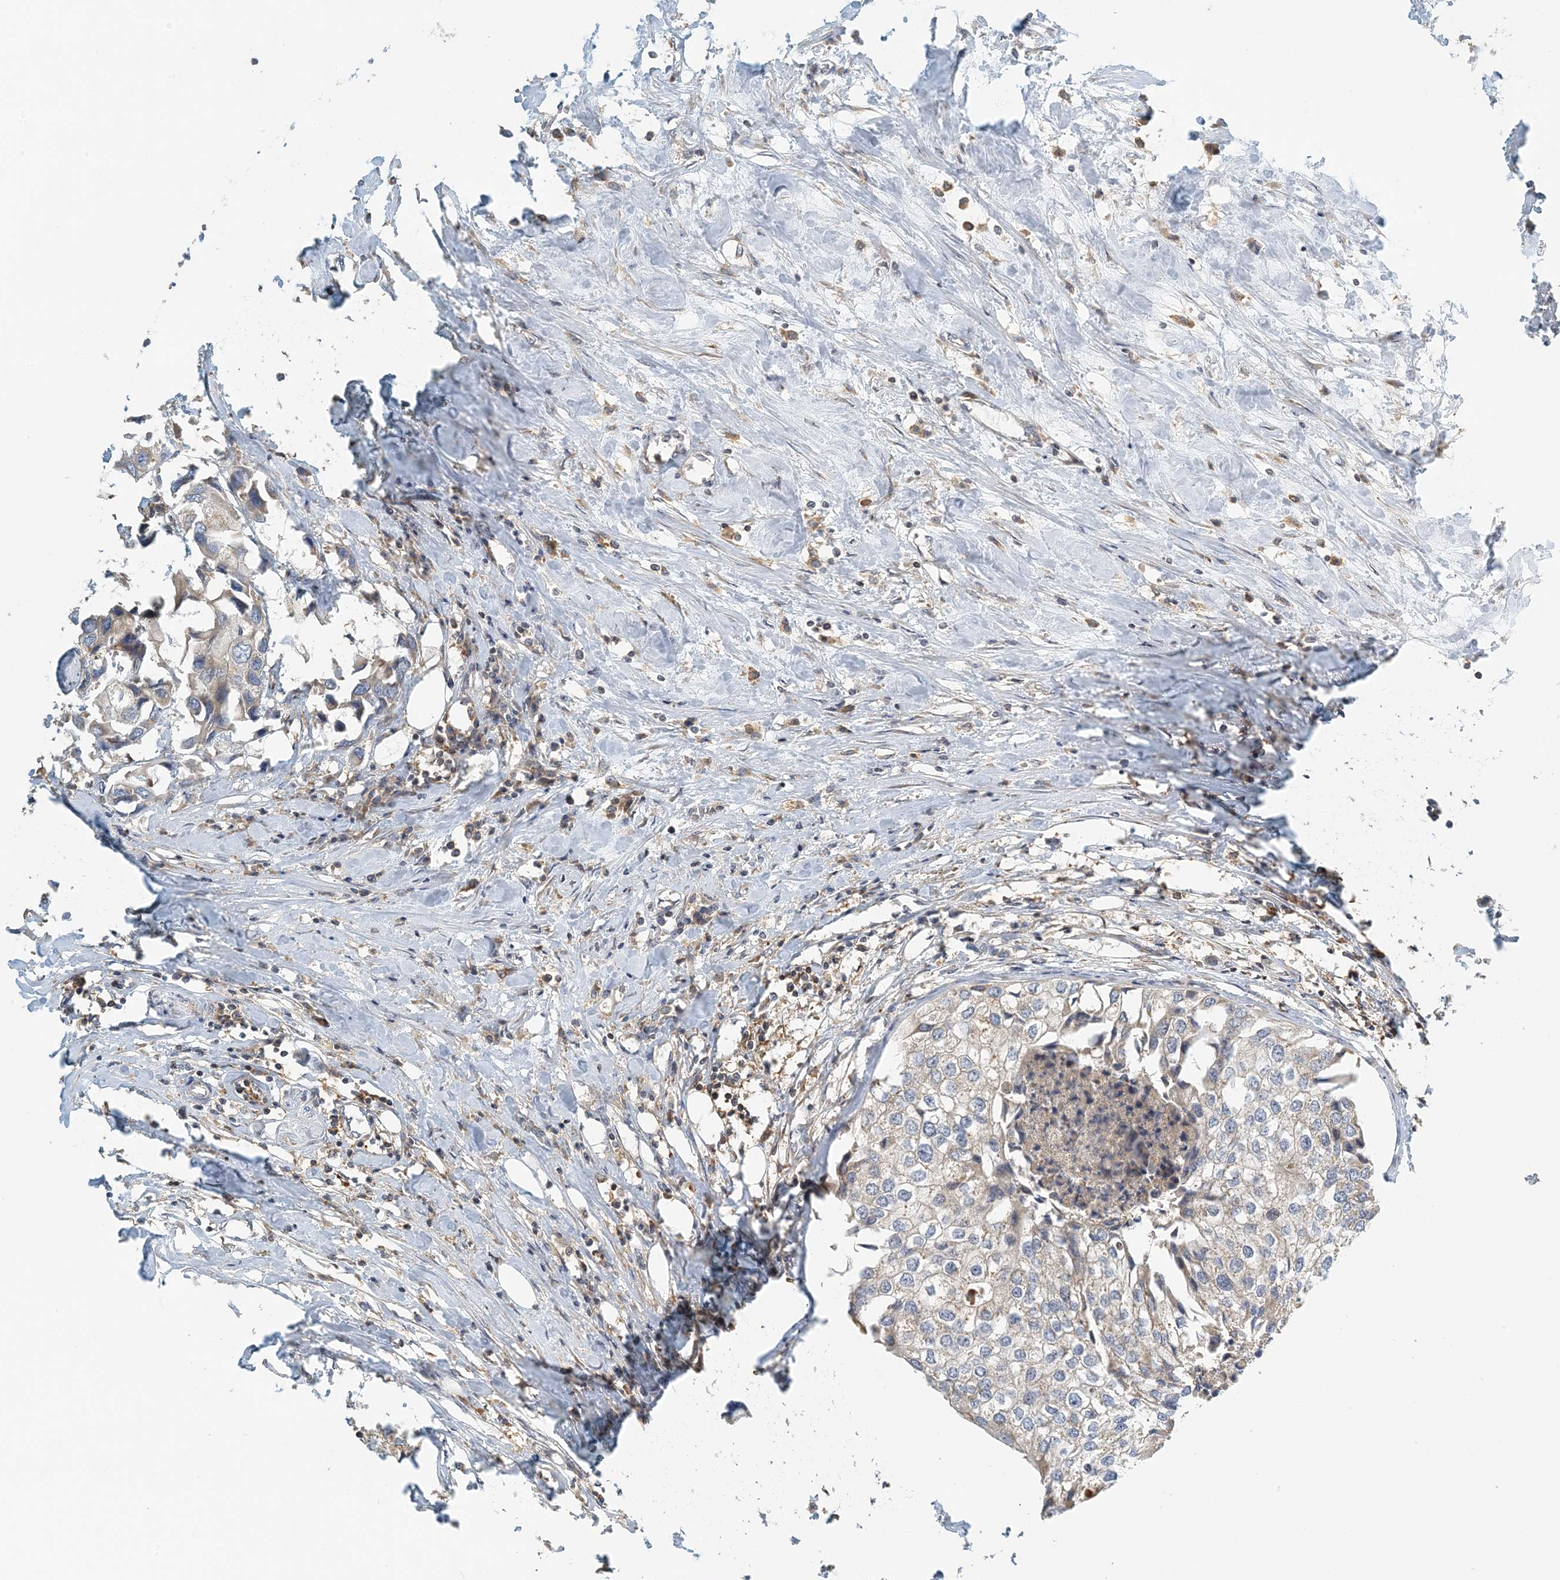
{"staining": {"intensity": "weak", "quantity": "25%-75%", "location": "cytoplasmic/membranous"}, "tissue": "urothelial cancer", "cell_type": "Tumor cells", "image_type": "cancer", "snomed": [{"axis": "morphology", "description": "Urothelial carcinoma, High grade"}, {"axis": "topography", "description": "Urinary bladder"}], "caption": "This photomicrograph reveals IHC staining of high-grade urothelial carcinoma, with low weak cytoplasmic/membranous expression in about 25%-75% of tumor cells.", "gene": "COLEC11", "patient": {"sex": "male", "age": 64}}